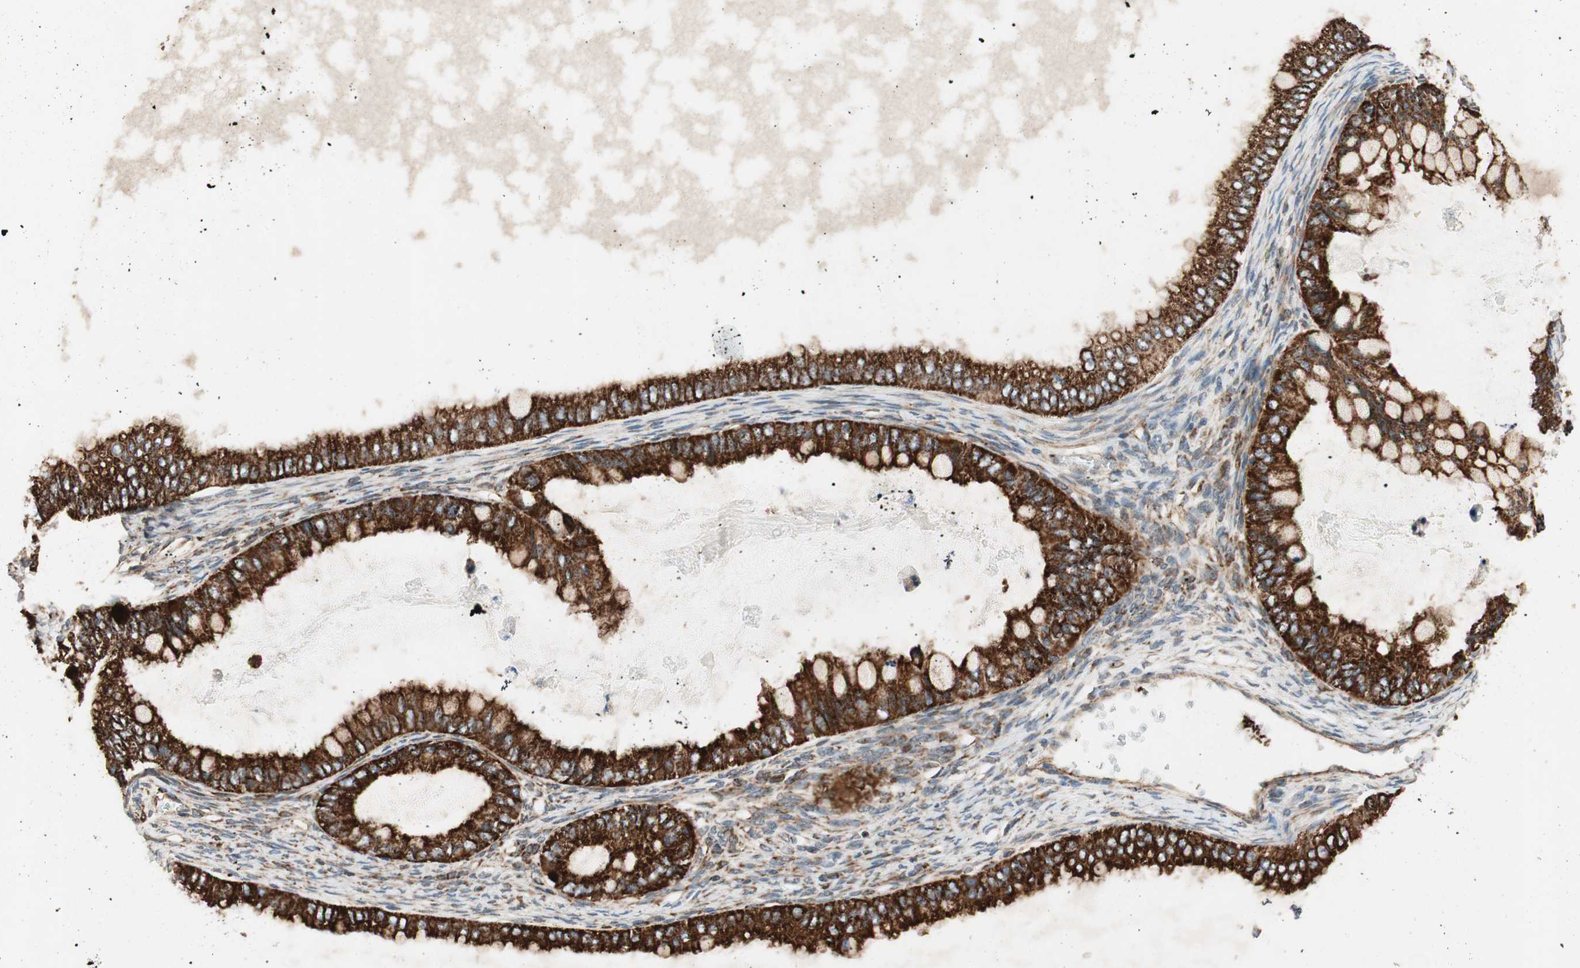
{"staining": {"intensity": "strong", "quantity": ">75%", "location": "cytoplasmic/membranous"}, "tissue": "ovarian cancer", "cell_type": "Tumor cells", "image_type": "cancer", "snomed": [{"axis": "morphology", "description": "Cystadenocarcinoma, mucinous, NOS"}, {"axis": "topography", "description": "Ovary"}], "caption": "The immunohistochemical stain shows strong cytoplasmic/membranous positivity in tumor cells of ovarian cancer (mucinous cystadenocarcinoma) tissue.", "gene": "AKAP1", "patient": {"sex": "female", "age": 80}}